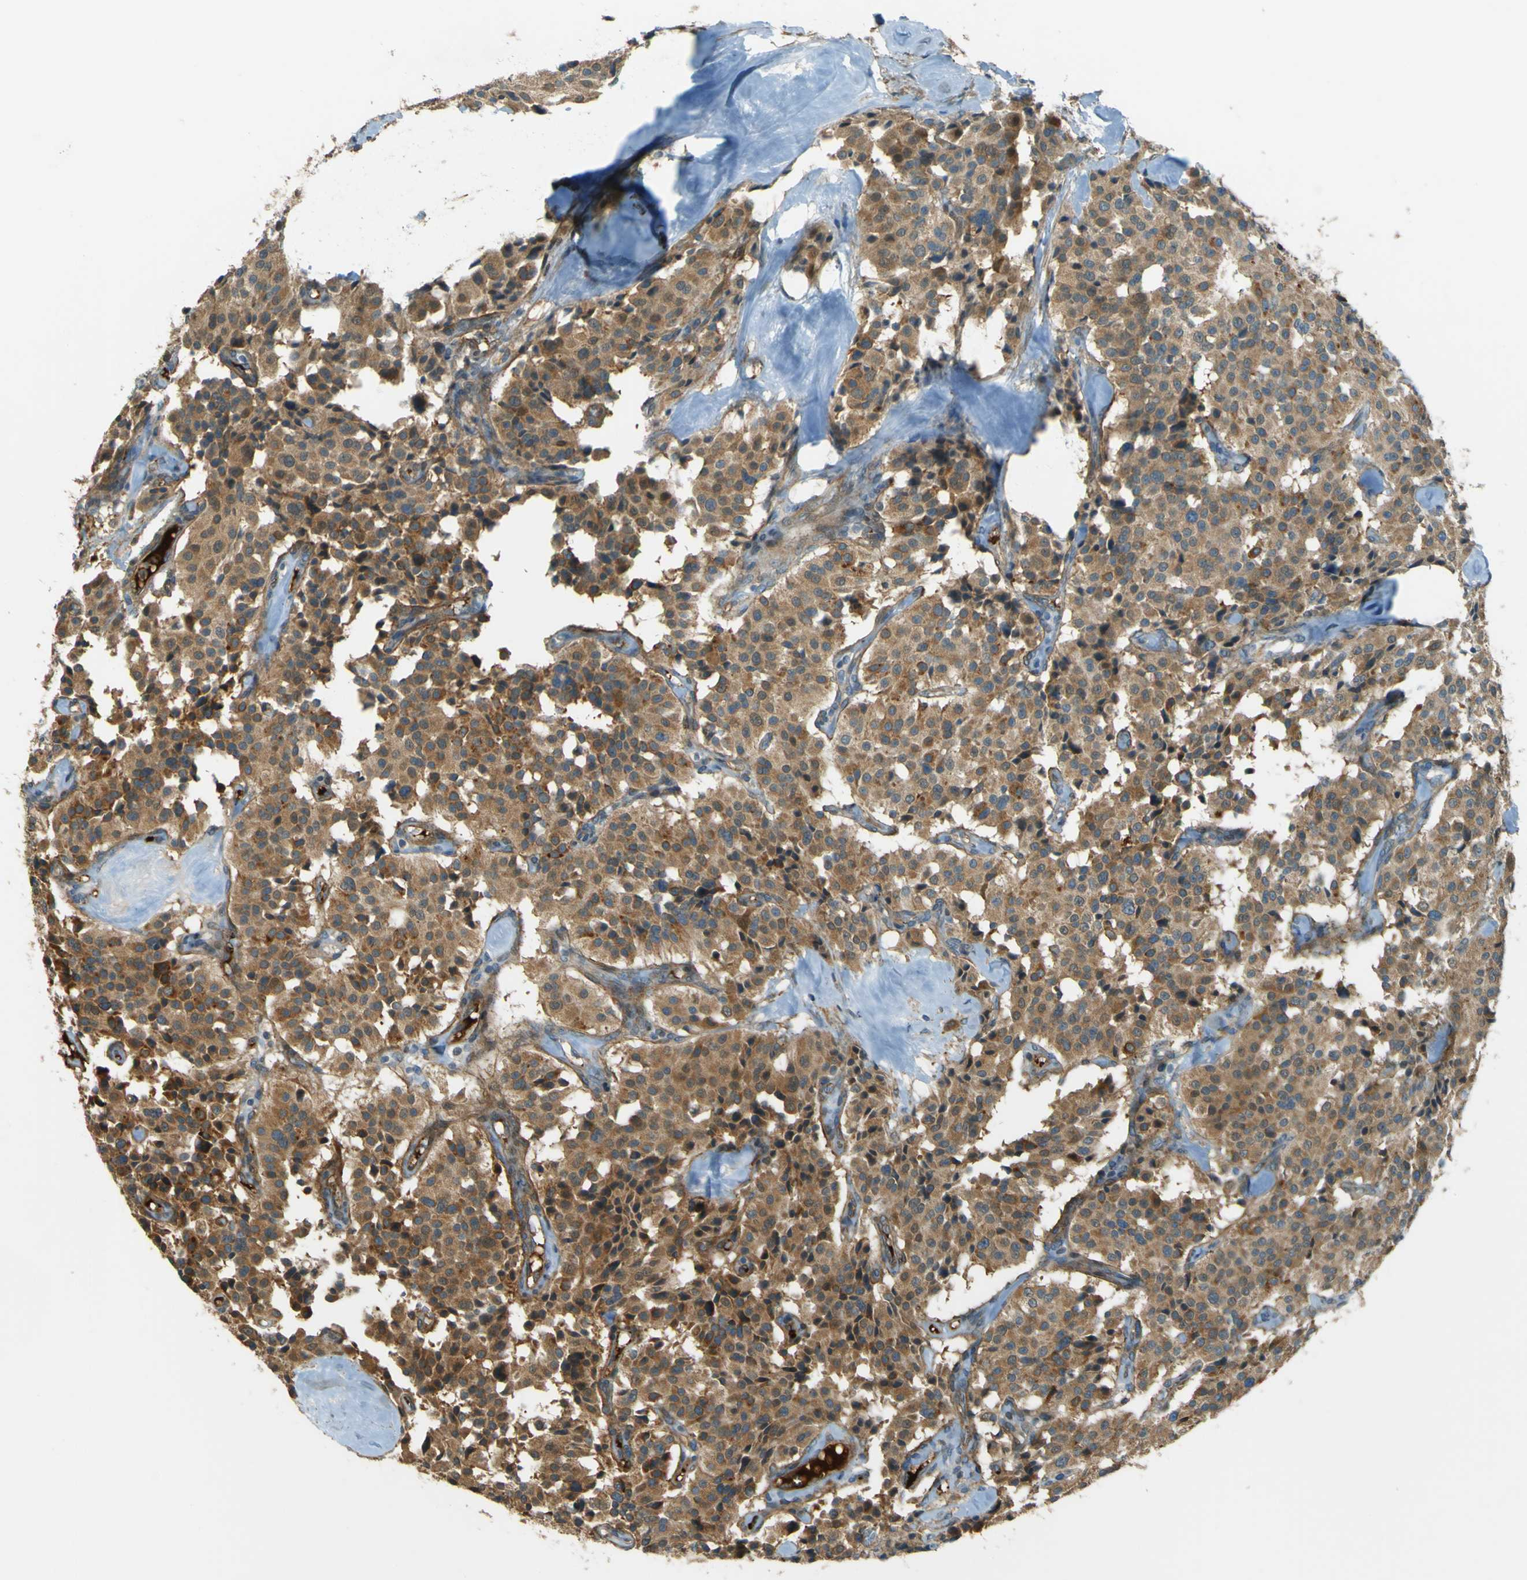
{"staining": {"intensity": "moderate", "quantity": ">75%", "location": "cytoplasmic/membranous"}, "tissue": "carcinoid", "cell_type": "Tumor cells", "image_type": "cancer", "snomed": [{"axis": "morphology", "description": "Carcinoid, malignant, NOS"}, {"axis": "topography", "description": "Lung"}], "caption": "Carcinoid (malignant) stained with IHC displays moderate cytoplasmic/membranous staining in approximately >75% of tumor cells. (Stains: DAB (3,3'-diaminobenzidine) in brown, nuclei in blue, Microscopy: brightfield microscopy at high magnification).", "gene": "LPCAT1", "patient": {"sex": "male", "age": 30}}